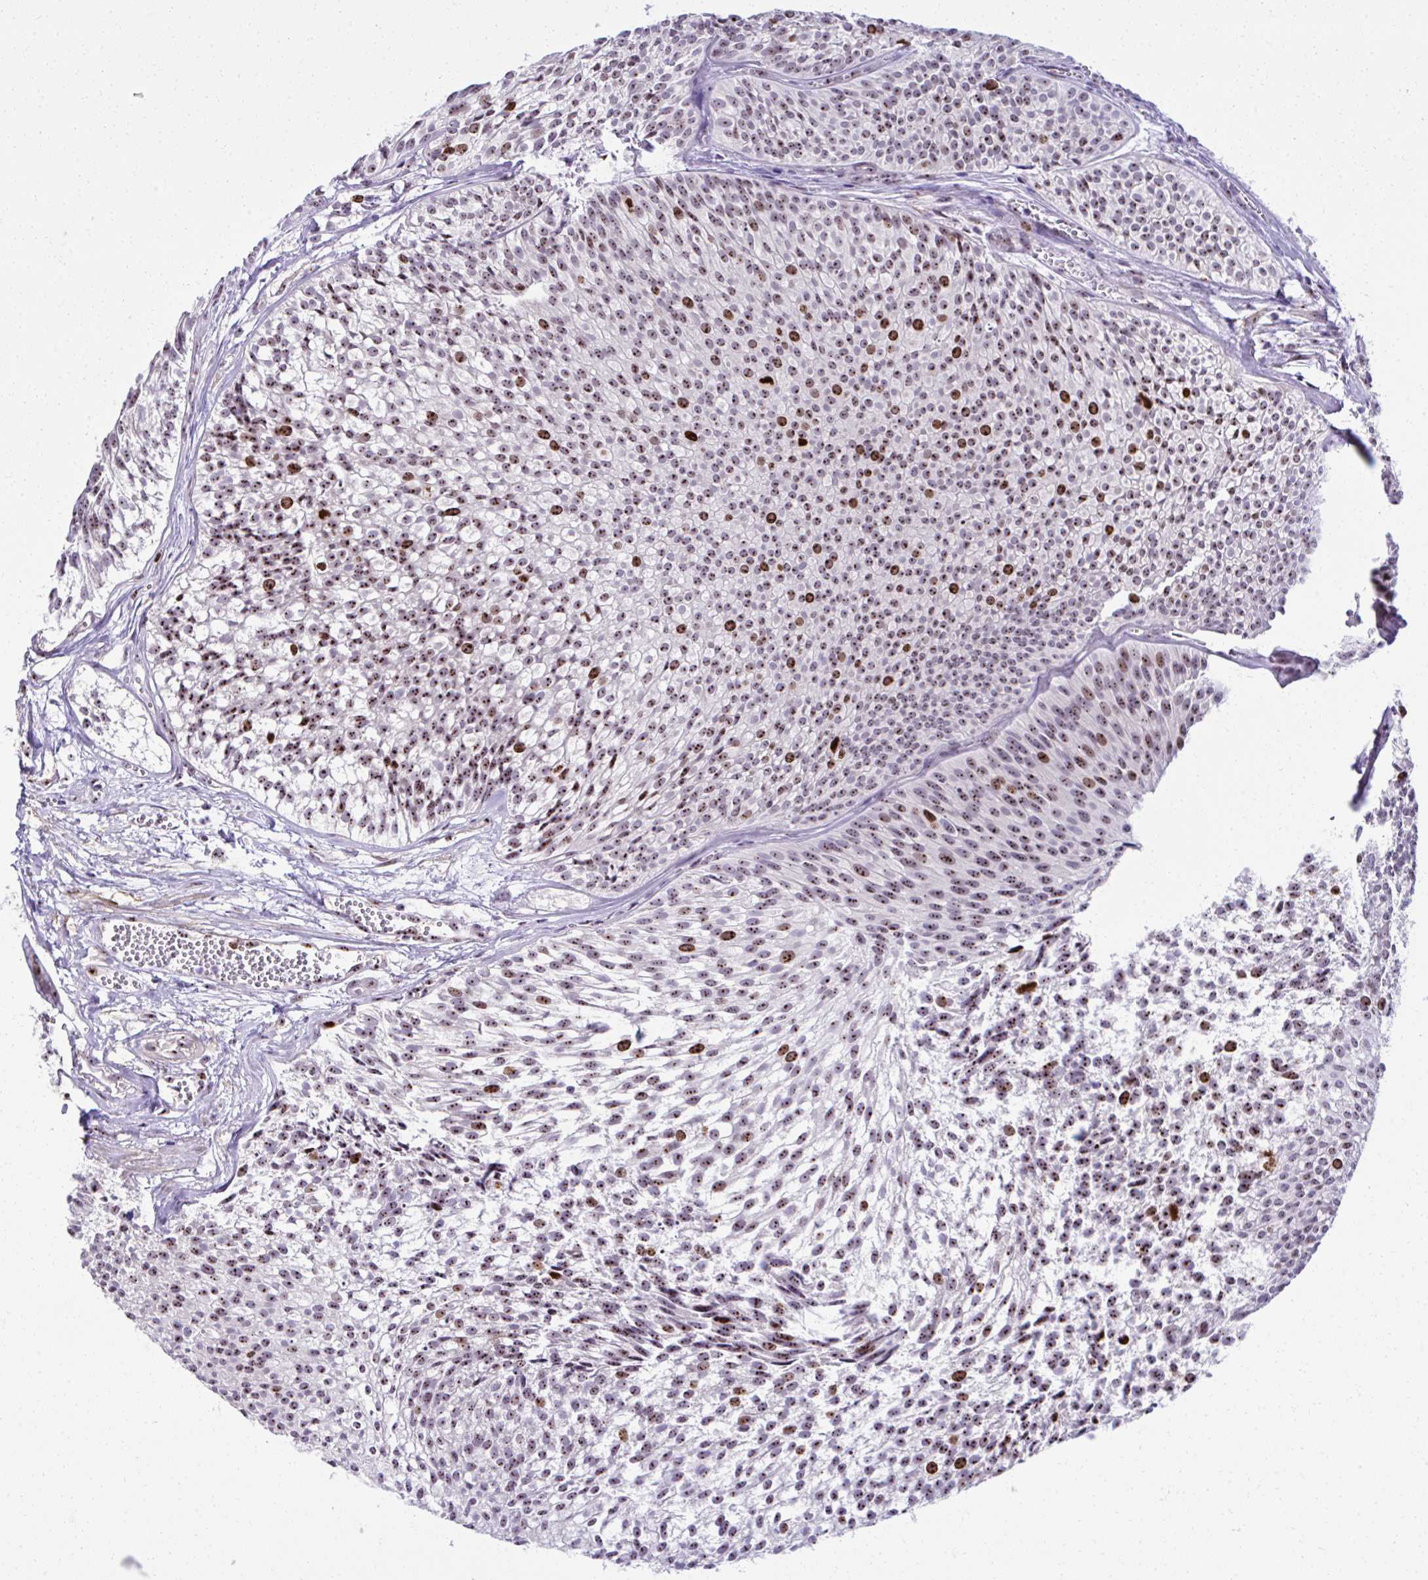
{"staining": {"intensity": "strong", "quantity": "25%-75%", "location": "nuclear"}, "tissue": "urothelial cancer", "cell_type": "Tumor cells", "image_type": "cancer", "snomed": [{"axis": "morphology", "description": "Urothelial carcinoma, Low grade"}, {"axis": "topography", "description": "Urinary bladder"}], "caption": "Protein staining shows strong nuclear expression in approximately 25%-75% of tumor cells in urothelial carcinoma (low-grade).", "gene": "CEP72", "patient": {"sex": "male", "age": 91}}